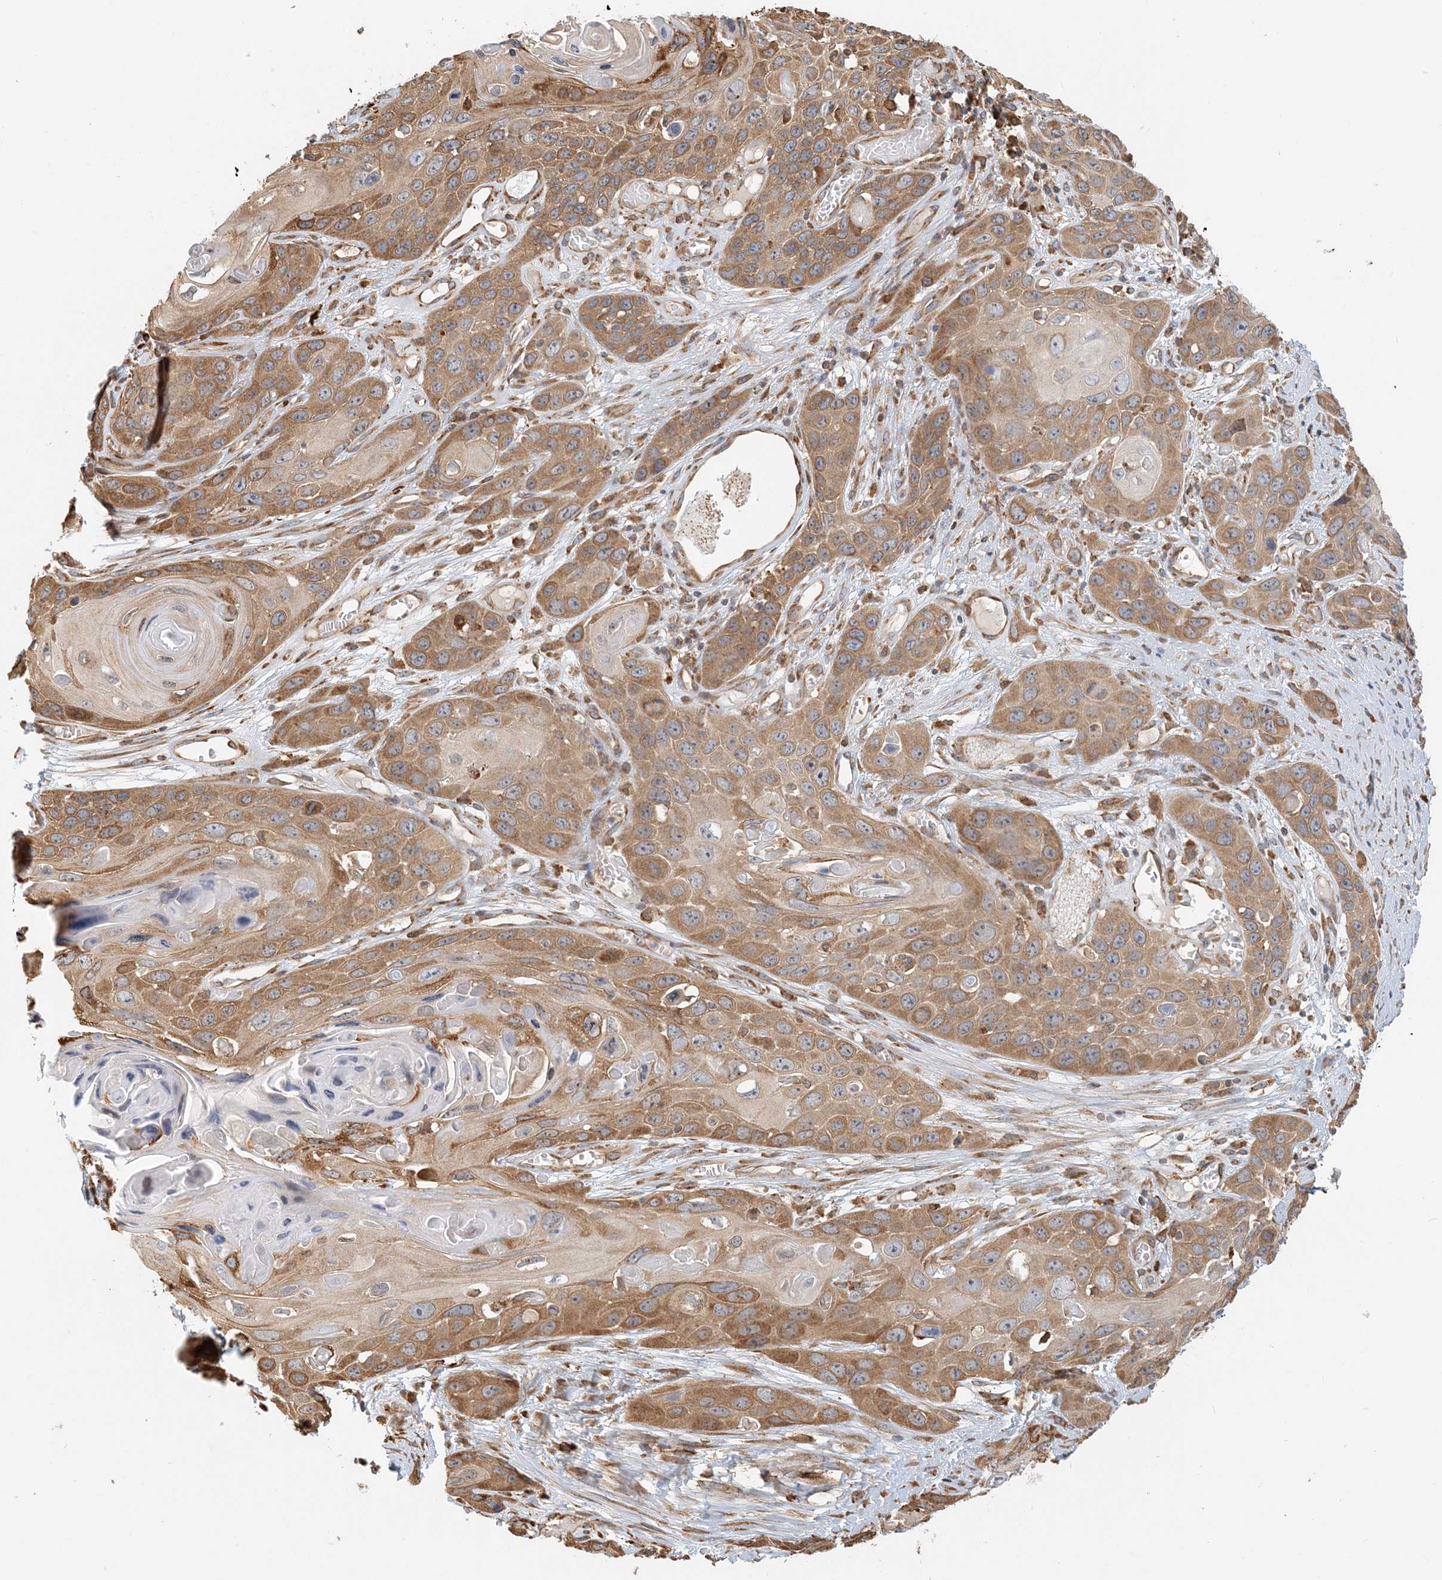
{"staining": {"intensity": "moderate", "quantity": ">75%", "location": "cytoplasmic/membranous"}, "tissue": "skin cancer", "cell_type": "Tumor cells", "image_type": "cancer", "snomed": [{"axis": "morphology", "description": "Squamous cell carcinoma, NOS"}, {"axis": "topography", "description": "Skin"}], "caption": "Immunohistochemistry (IHC) histopathology image of human skin squamous cell carcinoma stained for a protein (brown), which displays medium levels of moderate cytoplasmic/membranous positivity in about >75% of tumor cells.", "gene": "HNMT", "patient": {"sex": "male", "age": 55}}